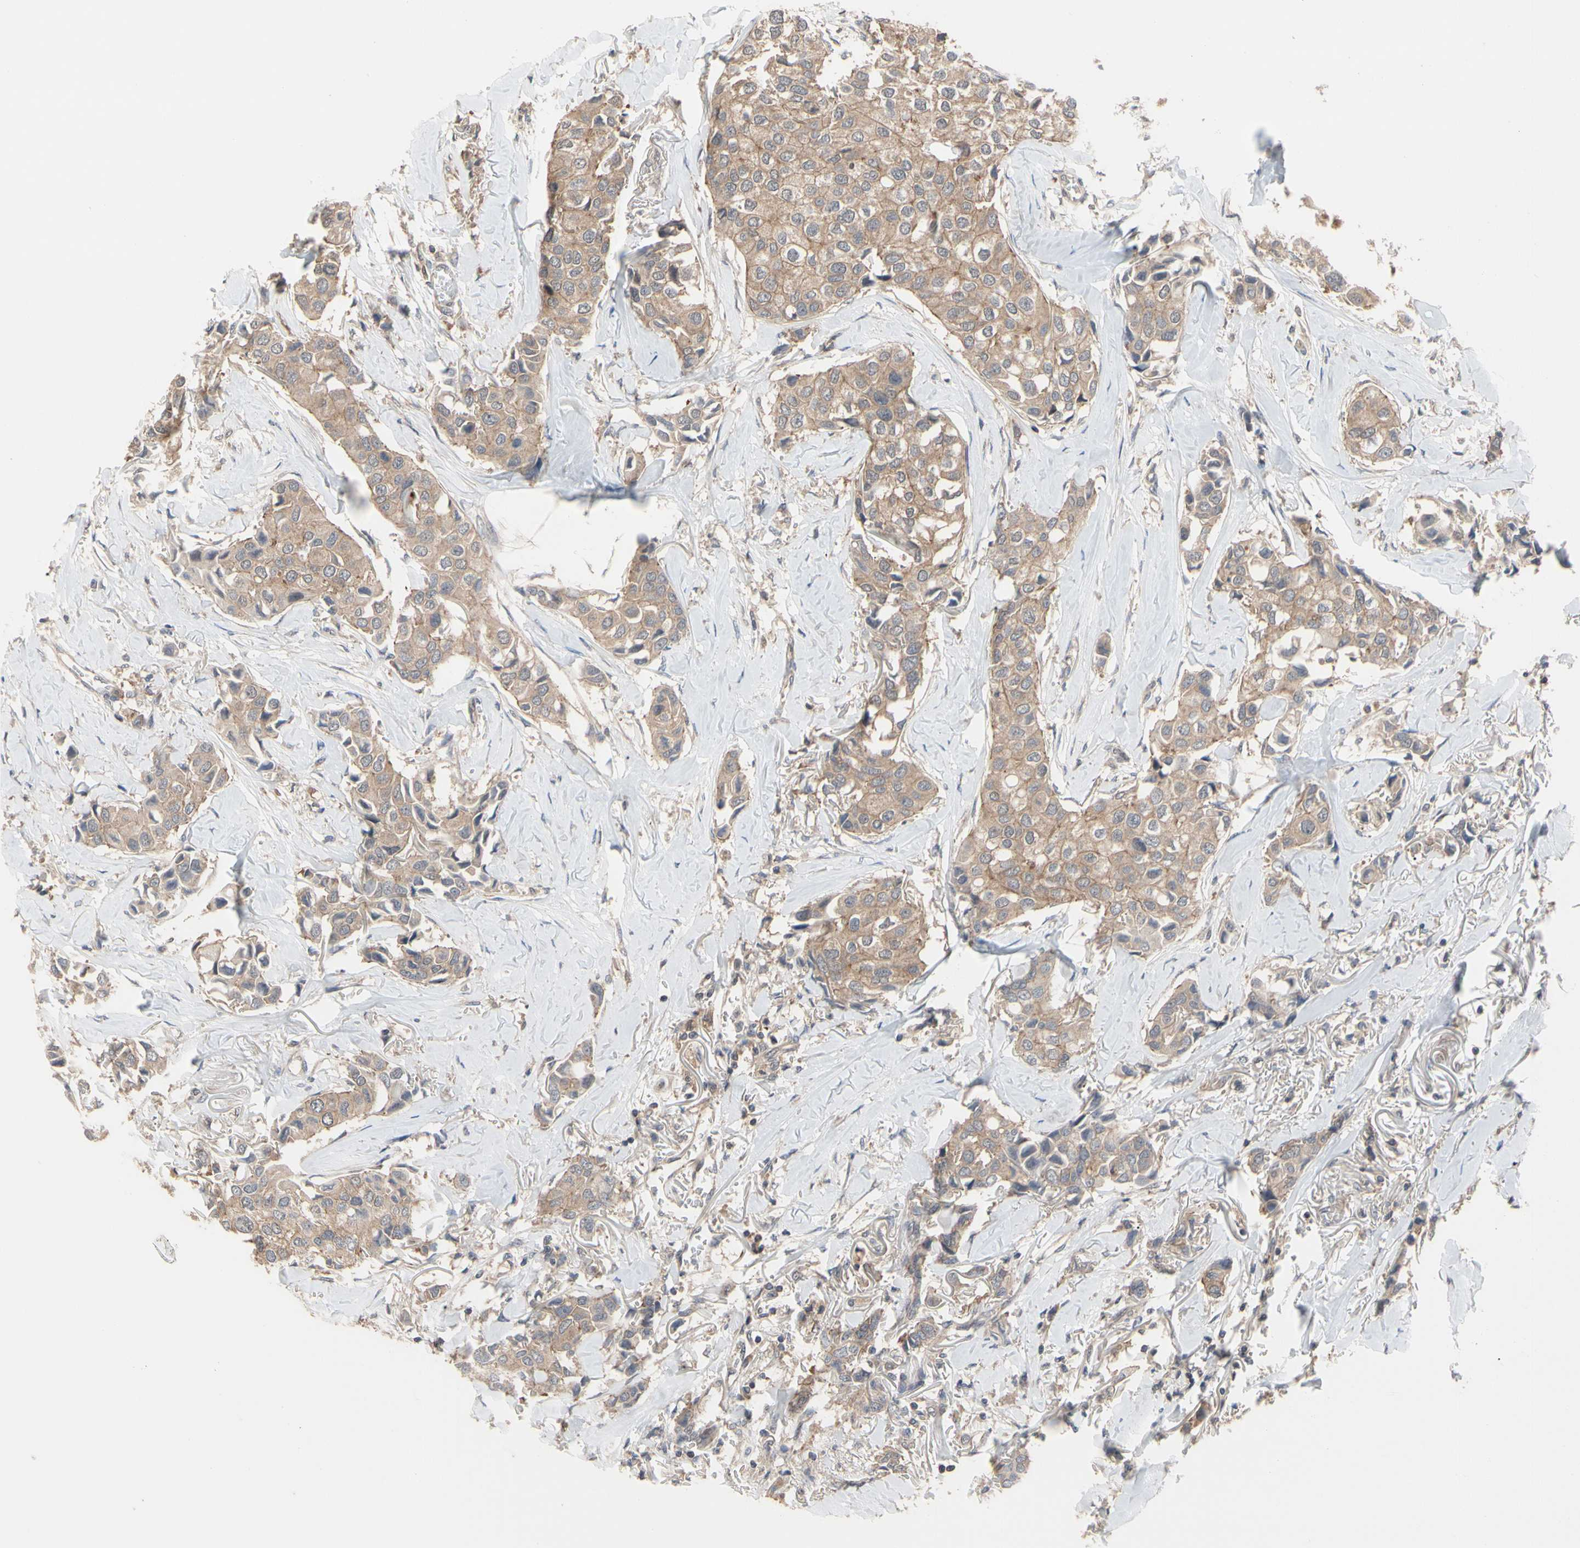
{"staining": {"intensity": "moderate", "quantity": ">75%", "location": "cytoplasmic/membranous"}, "tissue": "breast cancer", "cell_type": "Tumor cells", "image_type": "cancer", "snomed": [{"axis": "morphology", "description": "Duct carcinoma"}, {"axis": "topography", "description": "Breast"}], "caption": "This micrograph shows IHC staining of breast cancer, with medium moderate cytoplasmic/membranous positivity in about >75% of tumor cells.", "gene": "DPP8", "patient": {"sex": "female", "age": 80}}